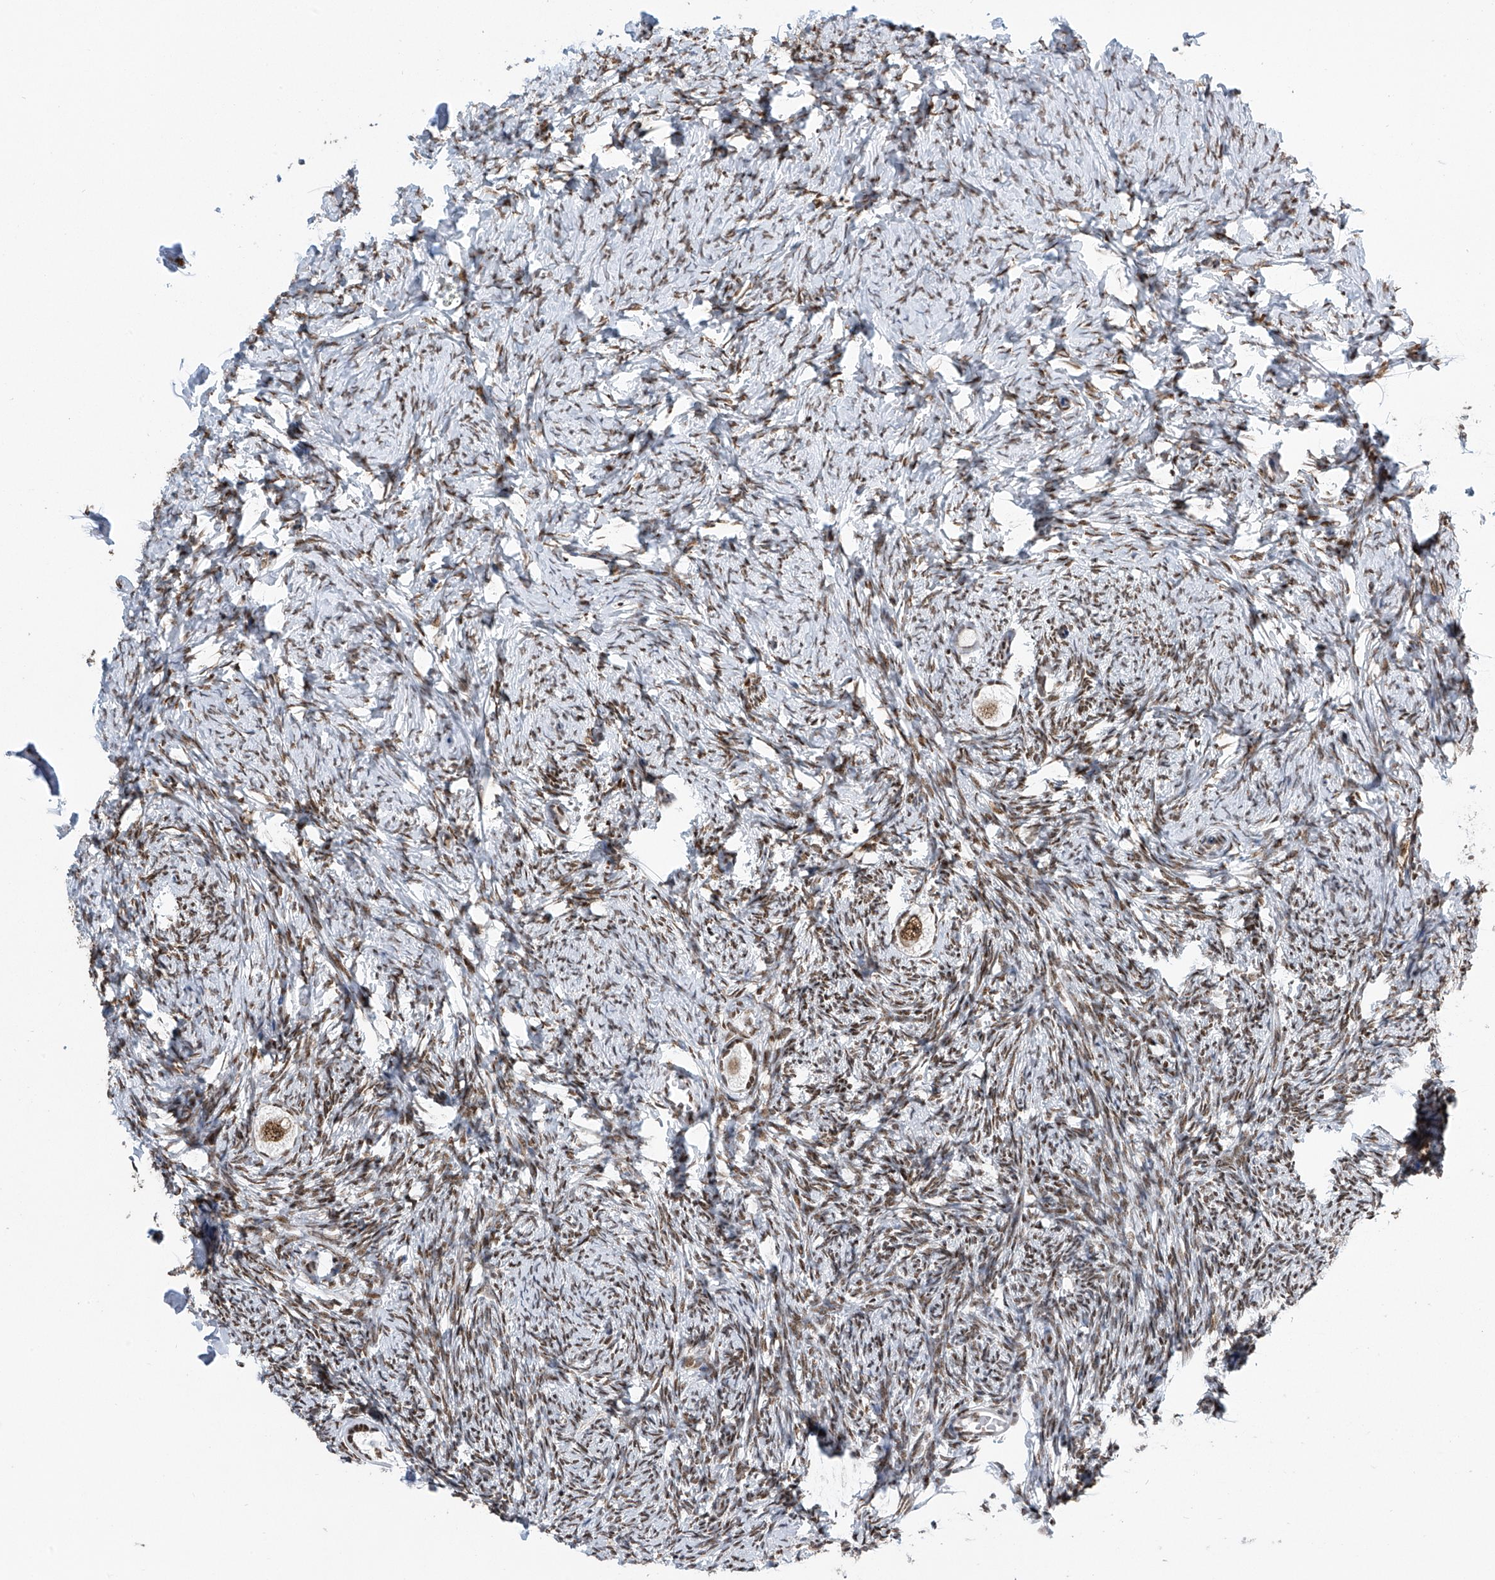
{"staining": {"intensity": "moderate", "quantity": ">75%", "location": "nuclear"}, "tissue": "ovary", "cell_type": "Follicle cells", "image_type": "normal", "snomed": [{"axis": "morphology", "description": "Normal tissue, NOS"}, {"axis": "topography", "description": "Ovary"}], "caption": "Normal ovary was stained to show a protein in brown. There is medium levels of moderate nuclear staining in approximately >75% of follicle cells. (Stains: DAB (3,3'-diaminobenzidine) in brown, nuclei in blue, Microscopy: brightfield microscopy at high magnification).", "gene": "APLF", "patient": {"sex": "female", "age": 27}}